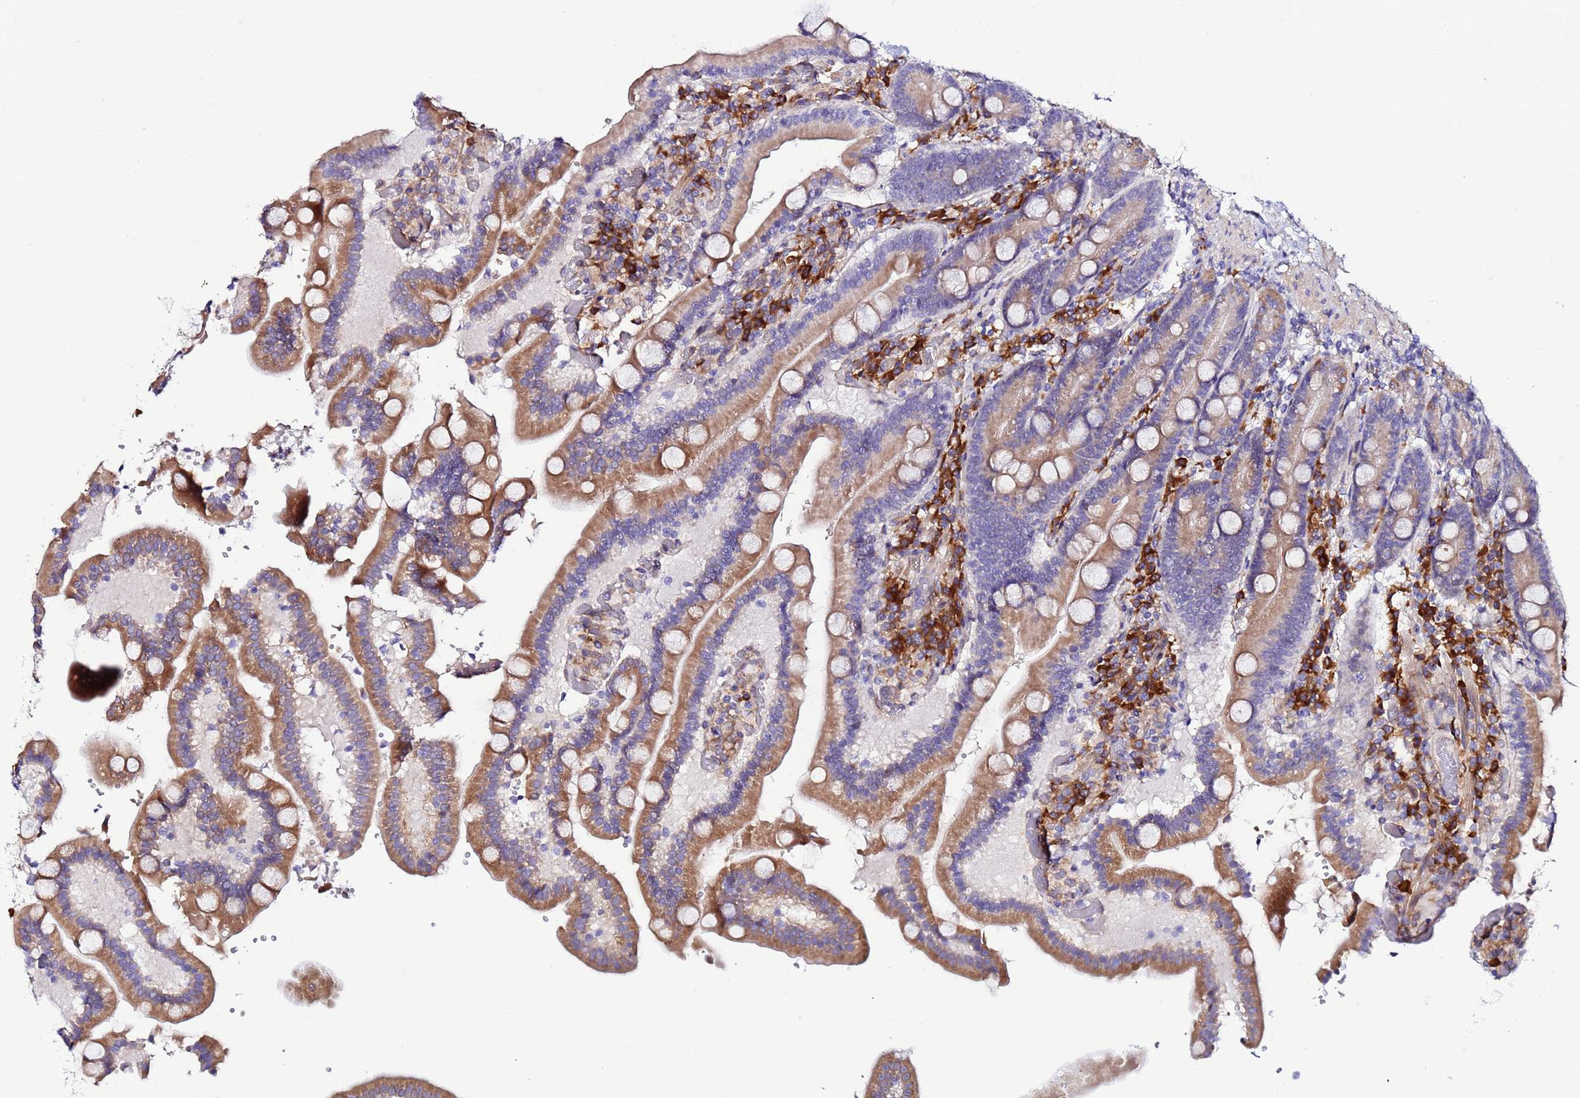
{"staining": {"intensity": "moderate", "quantity": ">75%", "location": "cytoplasmic/membranous"}, "tissue": "duodenum", "cell_type": "Glandular cells", "image_type": "normal", "snomed": [{"axis": "morphology", "description": "Normal tissue, NOS"}, {"axis": "topography", "description": "Duodenum"}], "caption": "Moderate cytoplasmic/membranous positivity is appreciated in about >75% of glandular cells in normal duodenum. The staining was performed using DAB to visualize the protein expression in brown, while the nuclei were stained in blue with hematoxylin (Magnification: 20x).", "gene": "JRKL", "patient": {"sex": "female", "age": 62}}